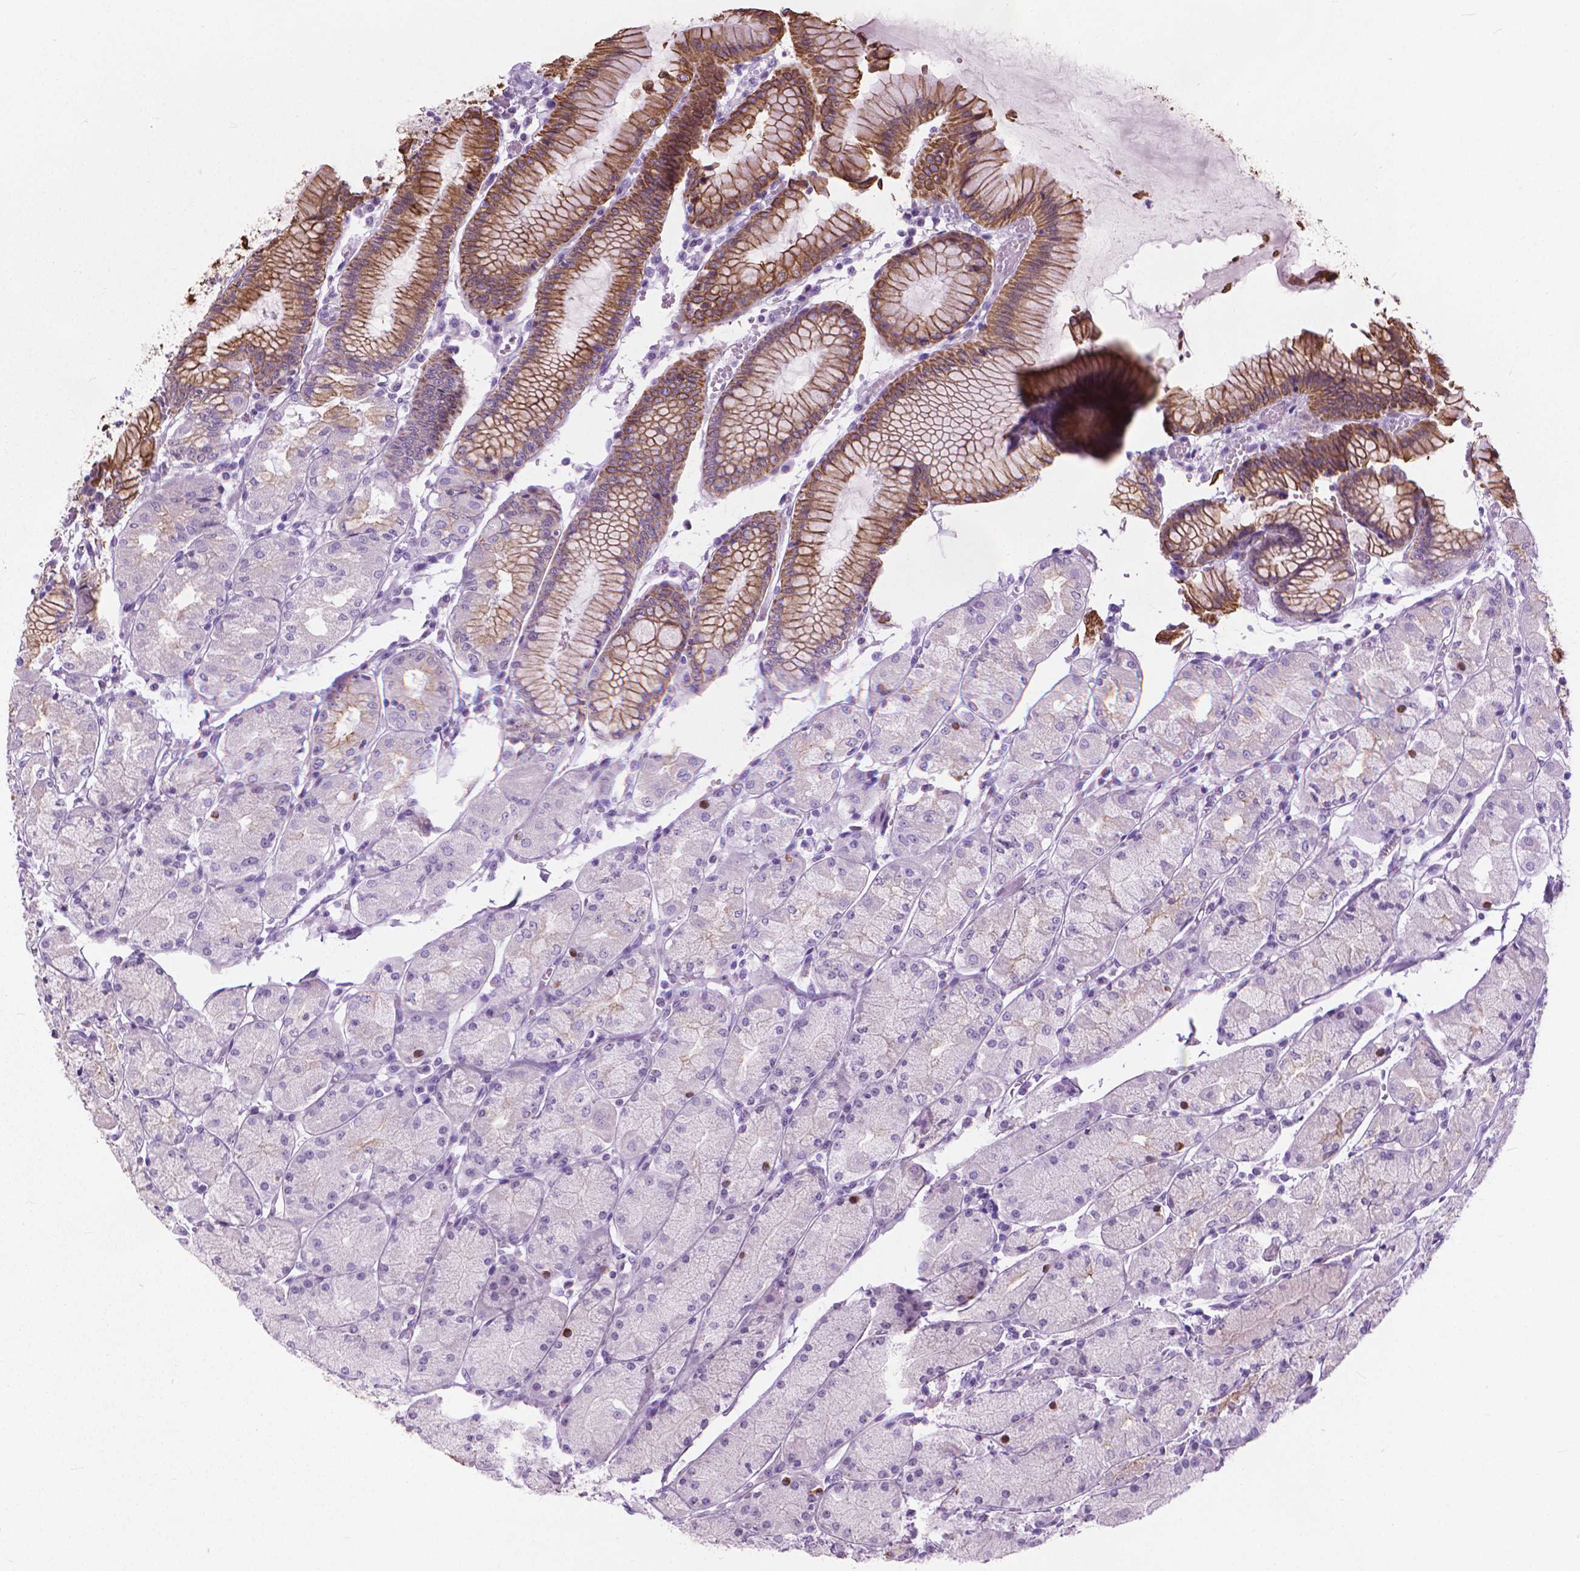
{"staining": {"intensity": "strong", "quantity": "25%-75%", "location": "cytoplasmic/membranous"}, "tissue": "stomach", "cell_type": "Glandular cells", "image_type": "normal", "snomed": [{"axis": "morphology", "description": "Normal tissue, NOS"}, {"axis": "topography", "description": "Stomach, upper"}], "caption": "High-magnification brightfield microscopy of unremarkable stomach stained with DAB (brown) and counterstained with hematoxylin (blue). glandular cells exhibit strong cytoplasmic/membranous positivity is seen in about25%-75% of cells.", "gene": "HTR2B", "patient": {"sex": "male", "age": 69}}